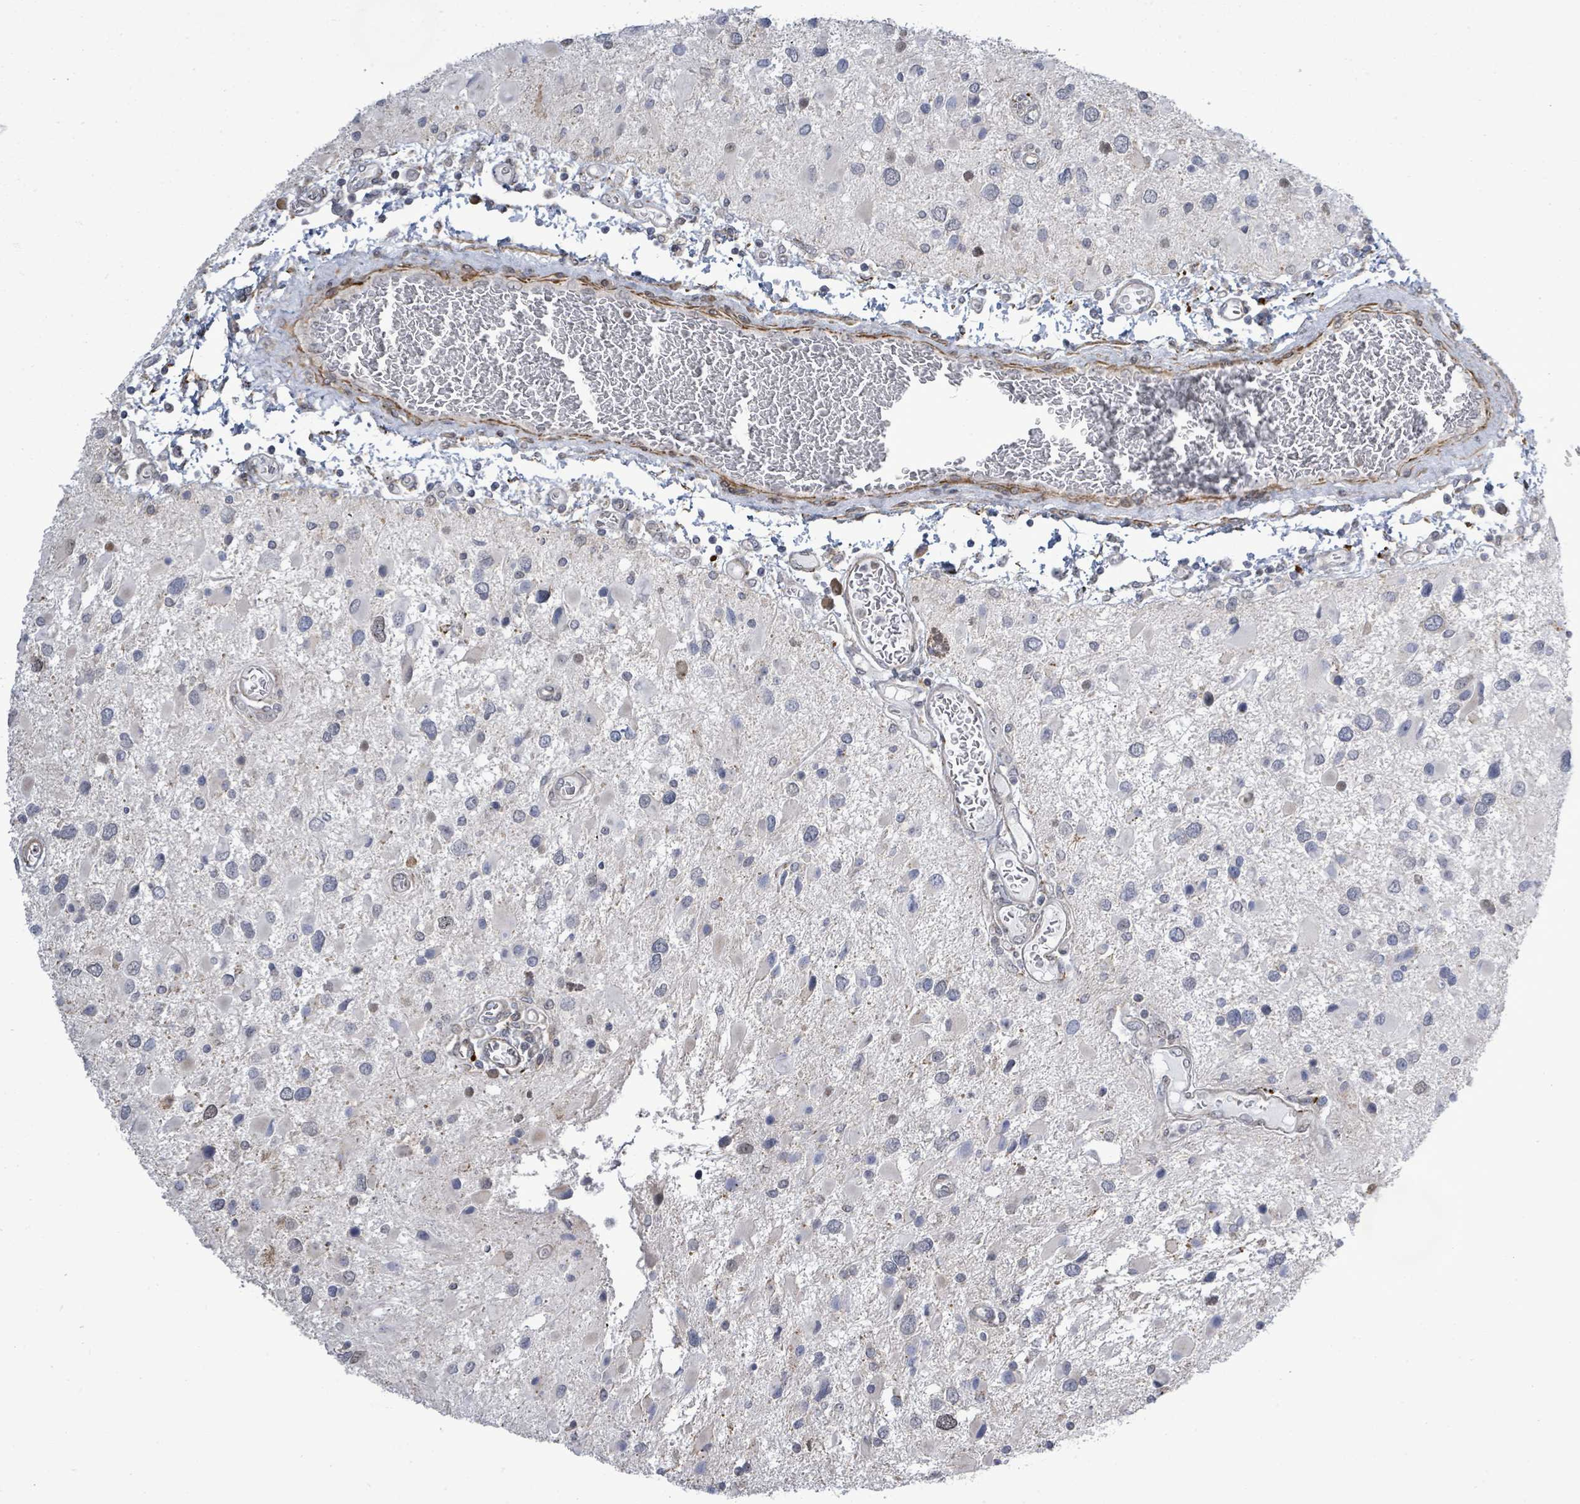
{"staining": {"intensity": "moderate", "quantity": "<25%", "location": "nuclear"}, "tissue": "glioma", "cell_type": "Tumor cells", "image_type": "cancer", "snomed": [{"axis": "morphology", "description": "Glioma, malignant, High grade"}, {"axis": "topography", "description": "Brain"}], "caption": "Protein expression analysis of glioma displays moderate nuclear staining in approximately <25% of tumor cells.", "gene": "PAPSS1", "patient": {"sex": "male", "age": 53}}